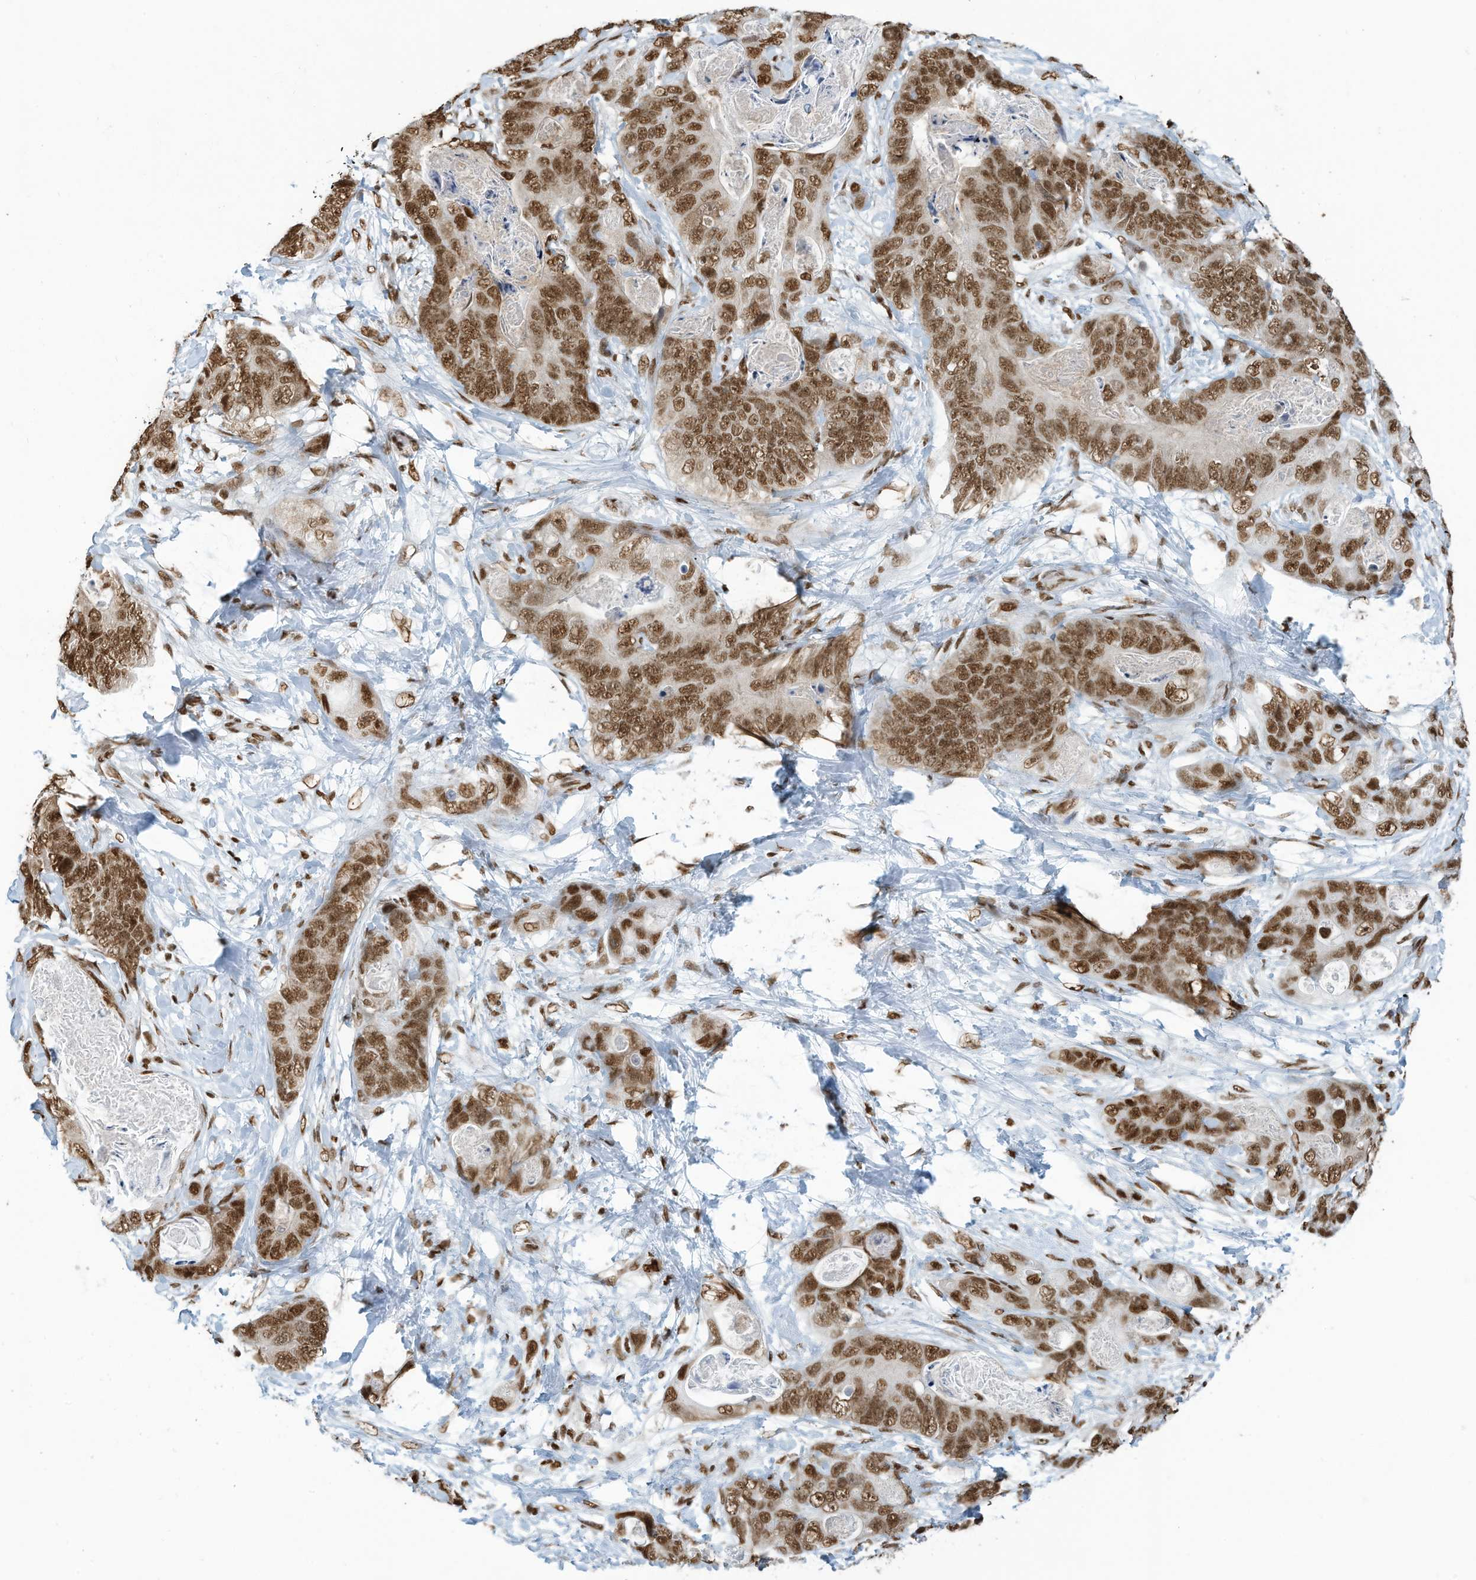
{"staining": {"intensity": "moderate", "quantity": ">75%", "location": "nuclear"}, "tissue": "stomach cancer", "cell_type": "Tumor cells", "image_type": "cancer", "snomed": [{"axis": "morphology", "description": "Adenocarcinoma, NOS"}, {"axis": "topography", "description": "Stomach"}], "caption": "Protein expression by immunohistochemistry (IHC) displays moderate nuclear positivity in about >75% of tumor cells in stomach cancer (adenocarcinoma). The staining was performed using DAB, with brown indicating positive protein expression. Nuclei are stained blue with hematoxylin.", "gene": "SARNP", "patient": {"sex": "female", "age": 89}}